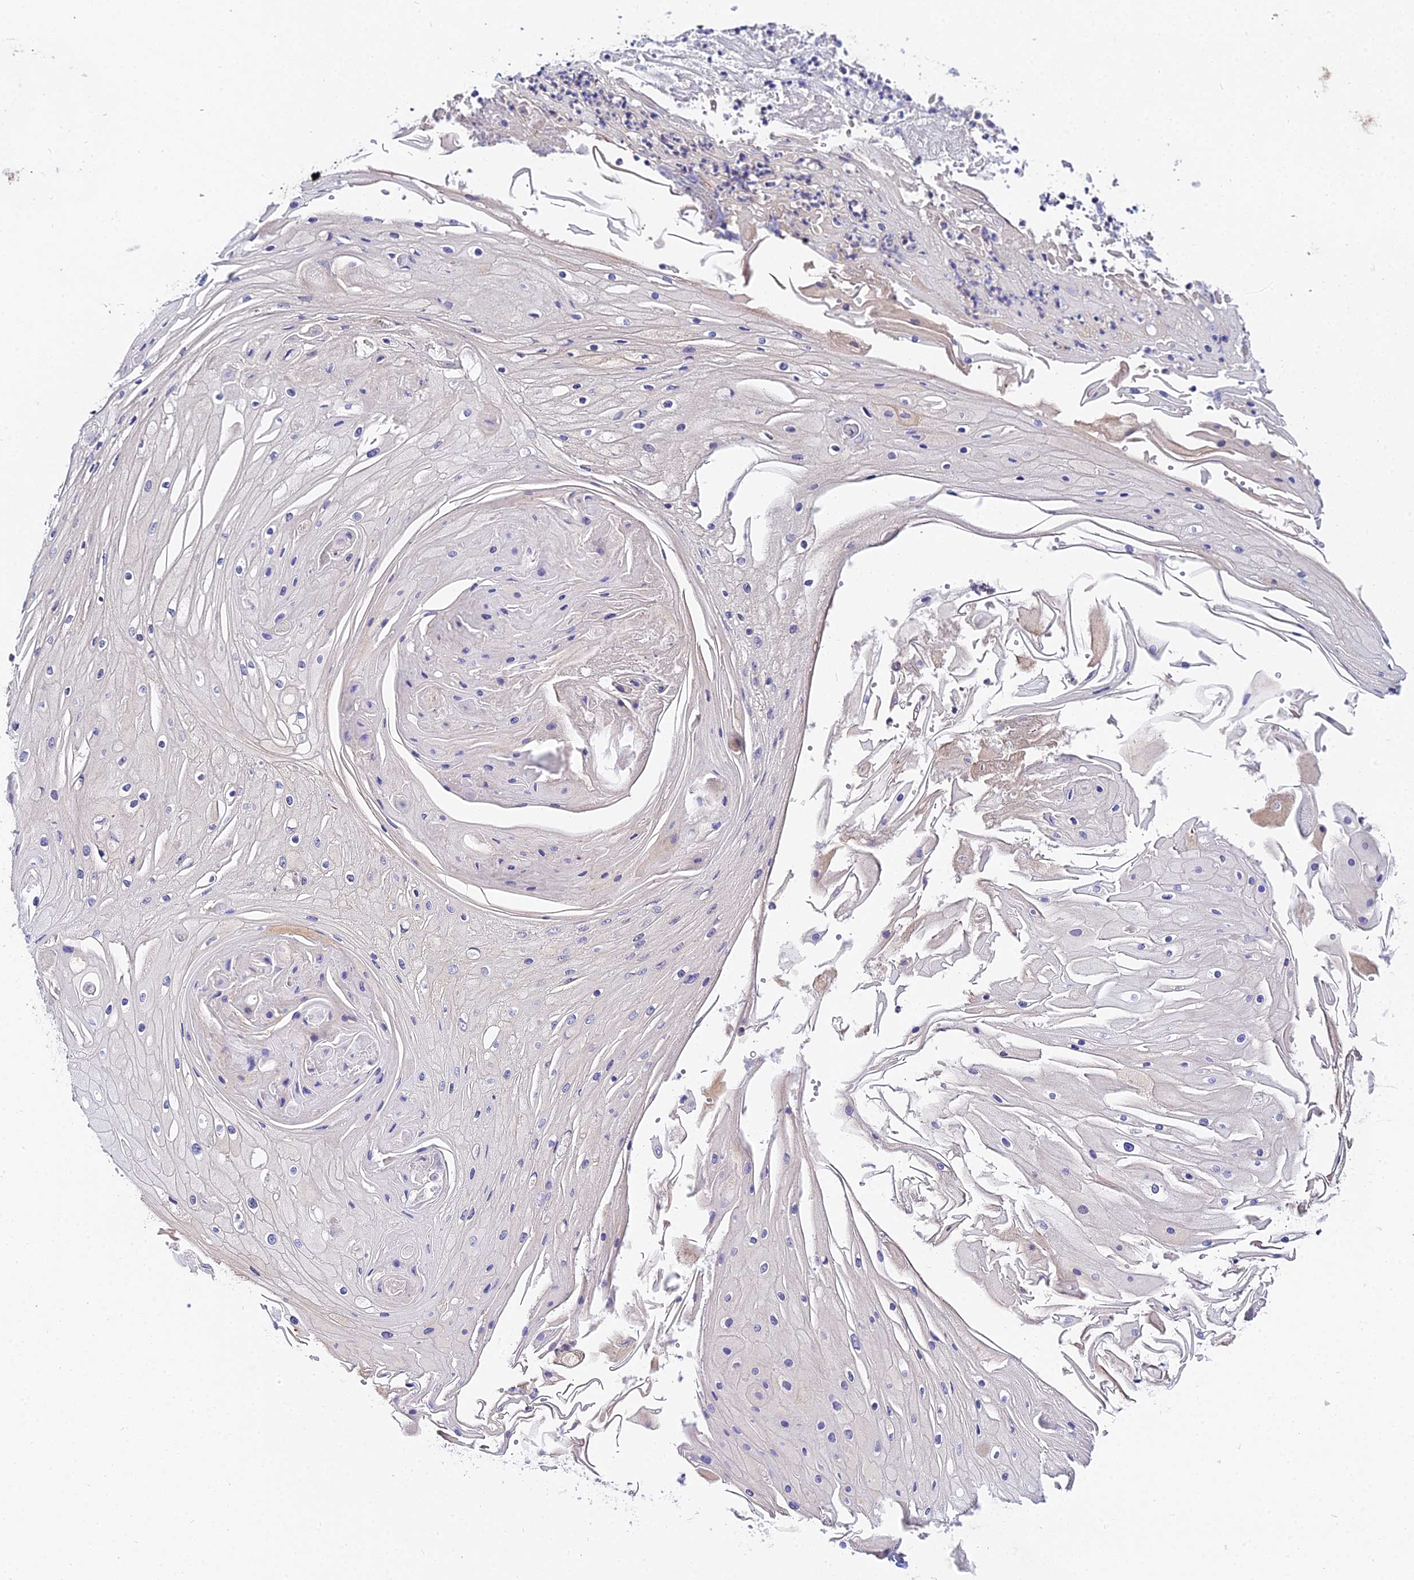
{"staining": {"intensity": "strong", "quantity": "25%-75%", "location": "nuclear"}, "tissue": "skin cancer", "cell_type": "Tumor cells", "image_type": "cancer", "snomed": [{"axis": "morphology", "description": "Squamous cell carcinoma, NOS"}, {"axis": "topography", "description": "Skin"}], "caption": "The image displays staining of skin squamous cell carcinoma, revealing strong nuclear protein positivity (brown color) within tumor cells.", "gene": "EXOSC3", "patient": {"sex": "male", "age": 70}}